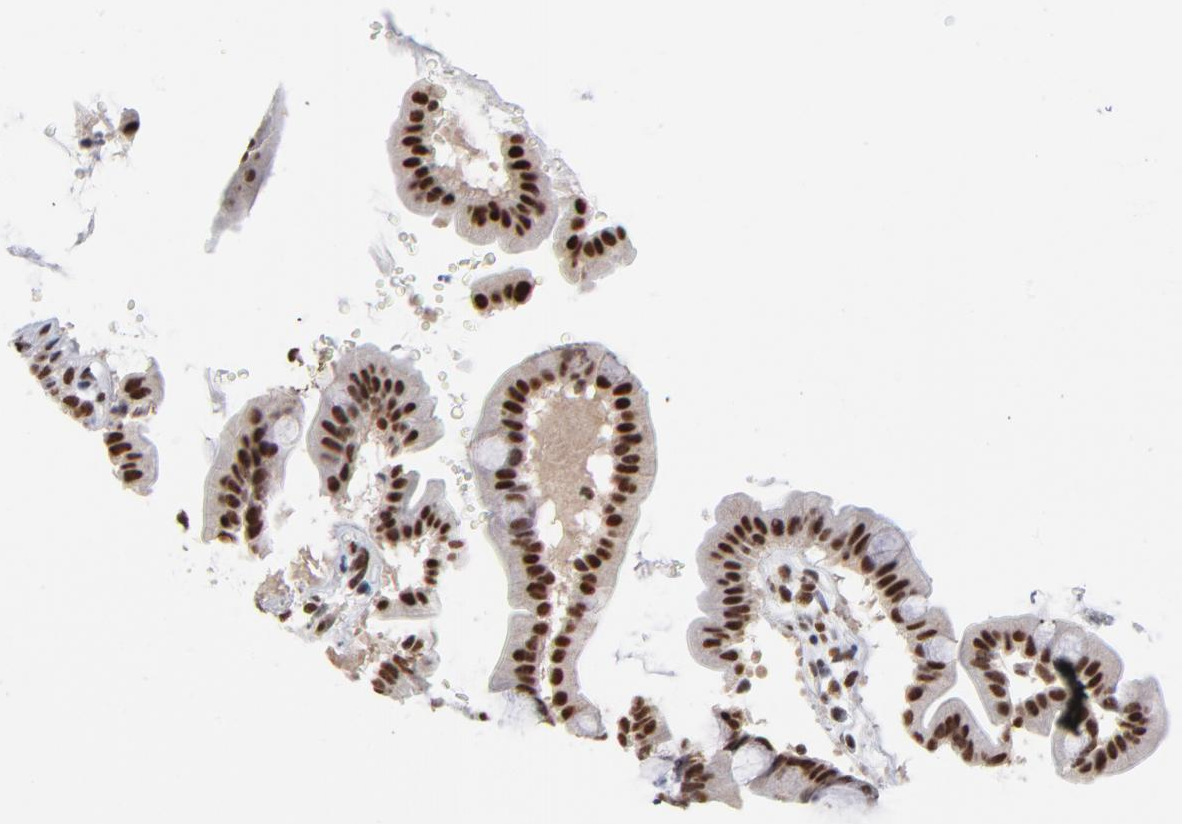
{"staining": {"intensity": "strong", "quantity": ">75%", "location": "nuclear"}, "tissue": "duodenum", "cell_type": "Glandular cells", "image_type": "normal", "snomed": [{"axis": "morphology", "description": "Normal tissue, NOS"}, {"axis": "topography", "description": "Duodenum"}], "caption": "Protein staining of unremarkable duodenum reveals strong nuclear staining in about >75% of glandular cells. (brown staining indicates protein expression, while blue staining denotes nuclei).", "gene": "ZNF3", "patient": {"sex": "male", "age": 50}}